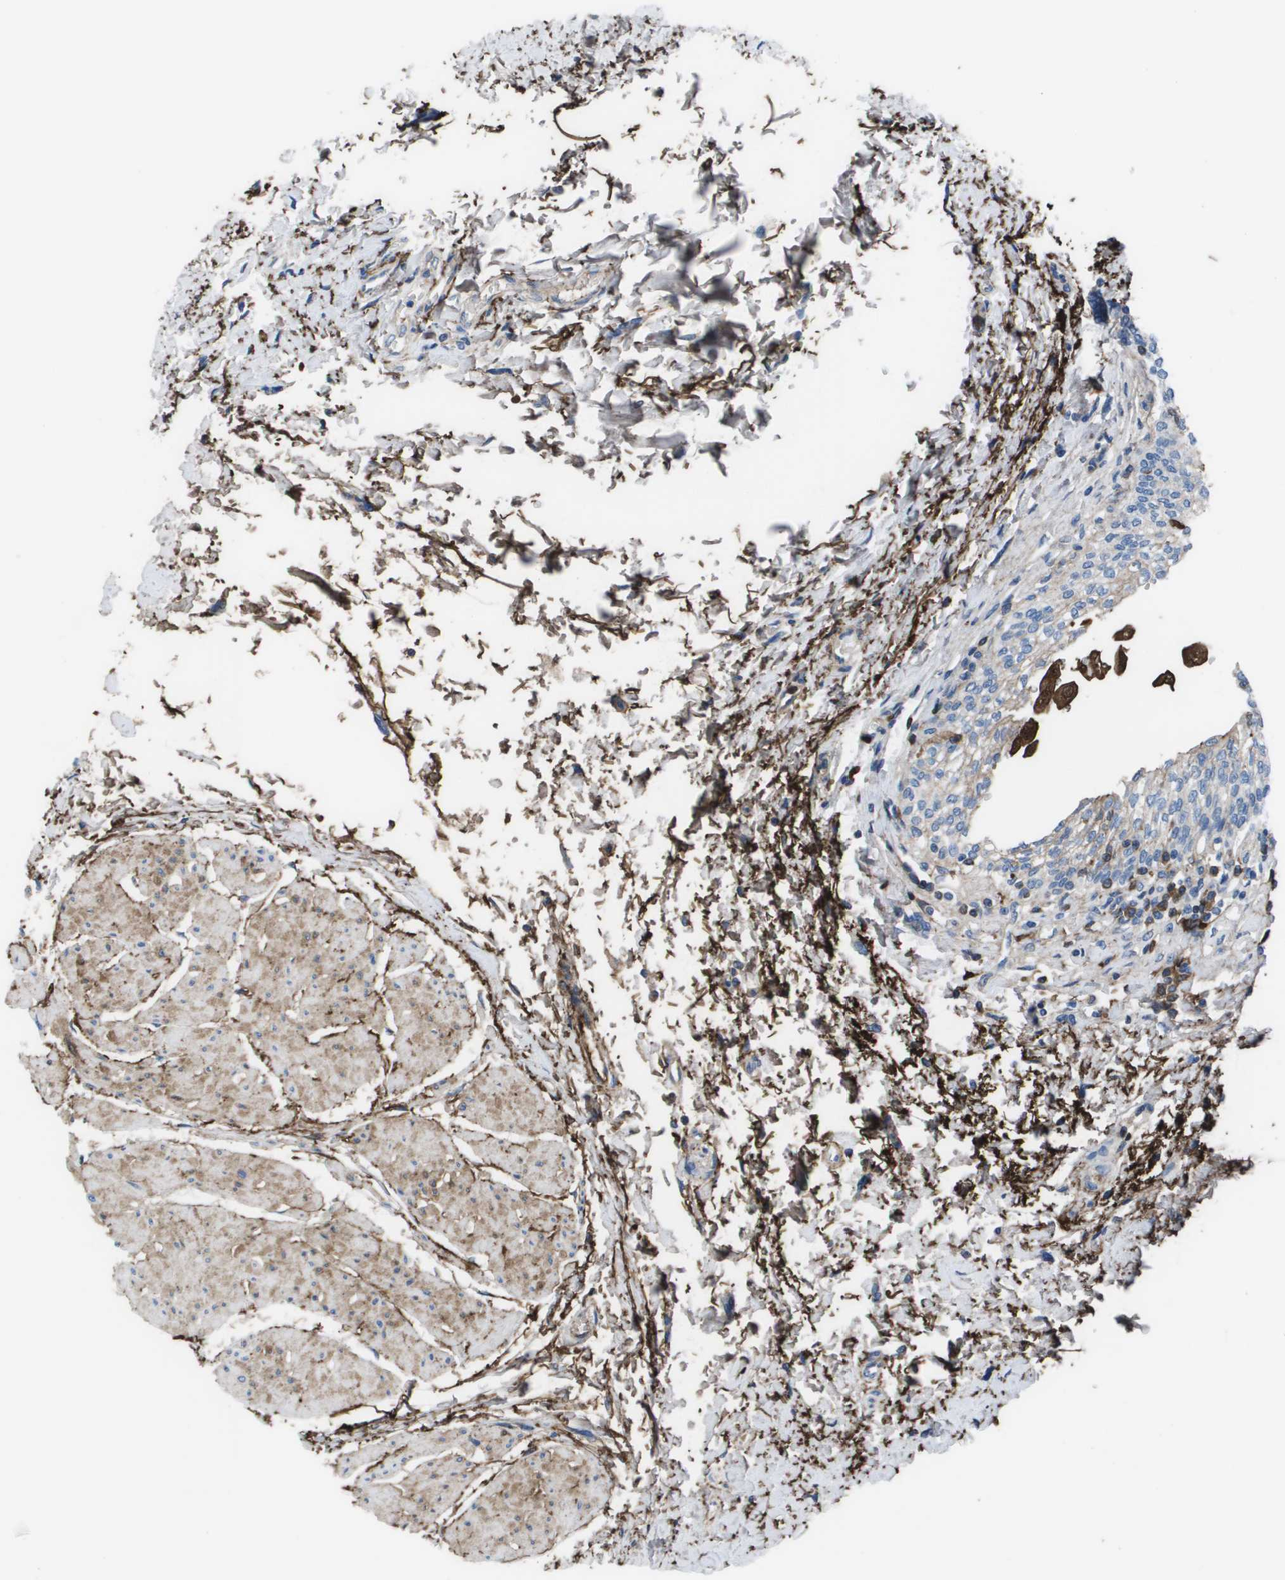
{"staining": {"intensity": "negative", "quantity": "none", "location": "none"}, "tissue": "urinary bladder", "cell_type": "Urothelial cells", "image_type": "normal", "snomed": [{"axis": "morphology", "description": "Normal tissue, NOS"}, {"axis": "topography", "description": "Urinary bladder"}], "caption": "An IHC micrograph of unremarkable urinary bladder is shown. There is no staining in urothelial cells of urinary bladder.", "gene": "VTN", "patient": {"sex": "male", "age": 55}}